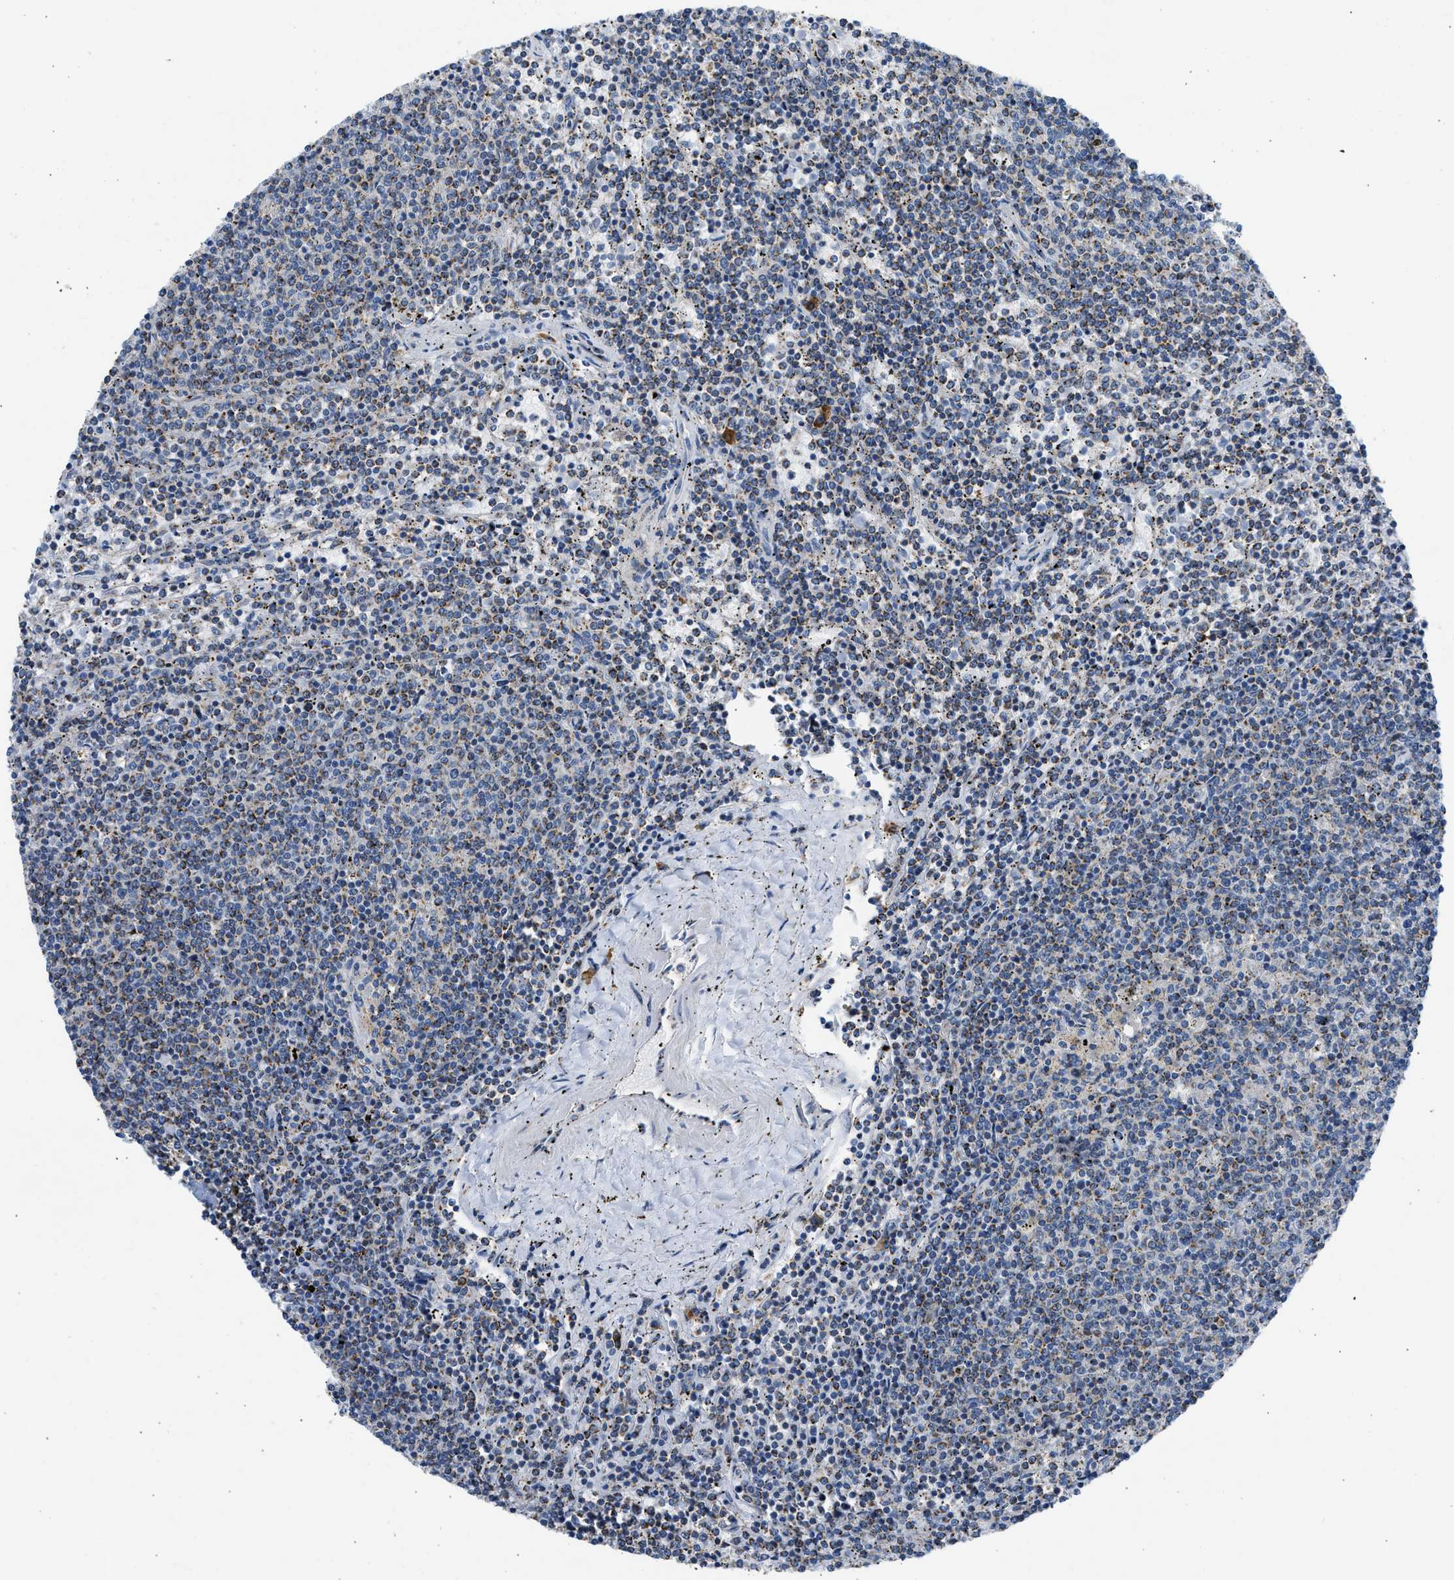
{"staining": {"intensity": "moderate", "quantity": "<25%", "location": "cytoplasmic/membranous"}, "tissue": "lymphoma", "cell_type": "Tumor cells", "image_type": "cancer", "snomed": [{"axis": "morphology", "description": "Malignant lymphoma, non-Hodgkin's type, Low grade"}, {"axis": "topography", "description": "Spleen"}], "caption": "Protein expression analysis of human malignant lymphoma, non-Hodgkin's type (low-grade) reveals moderate cytoplasmic/membranous expression in about <25% of tumor cells.", "gene": "CAMKK2", "patient": {"sex": "female", "age": 50}}